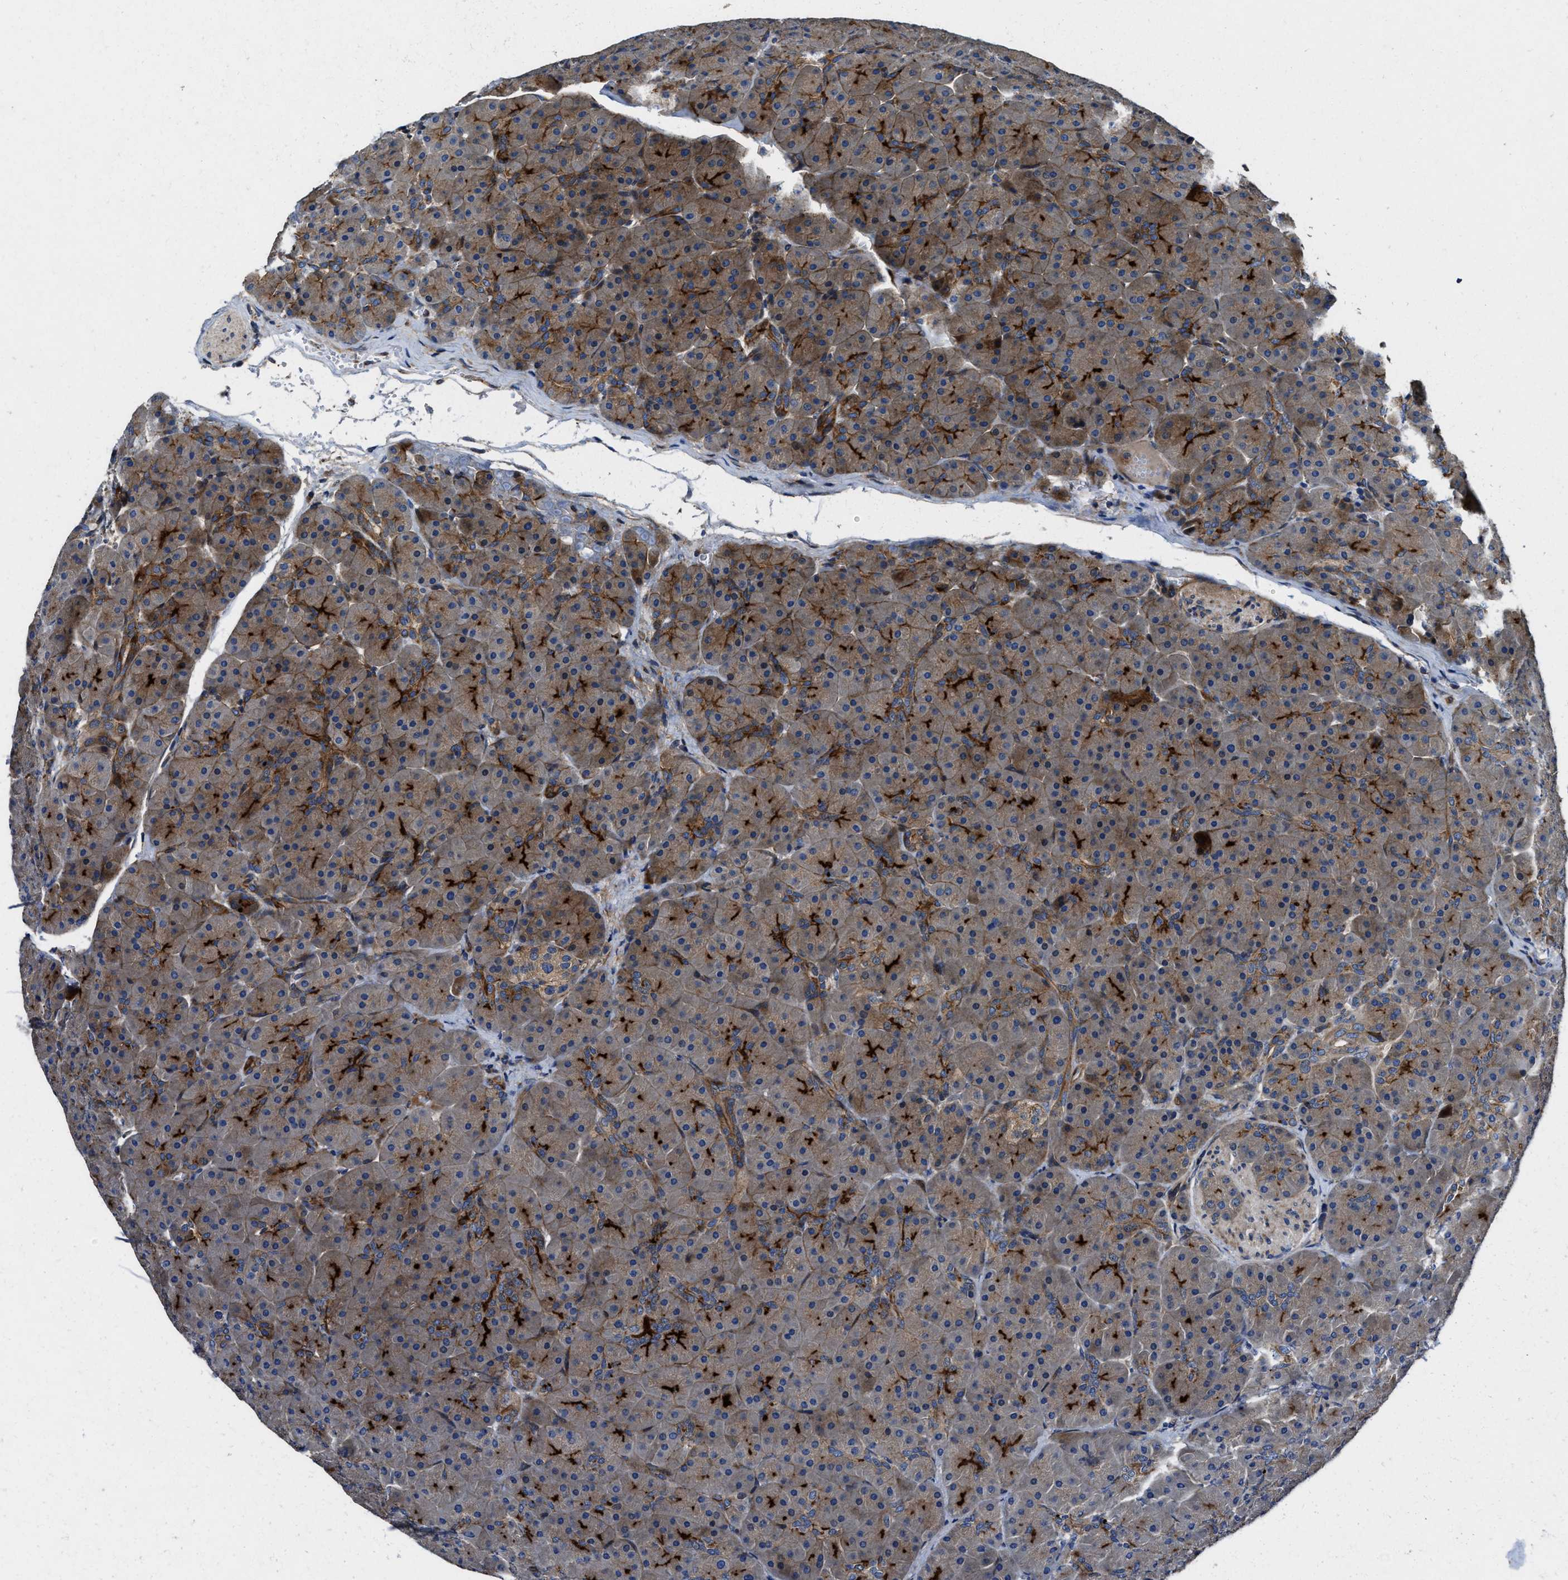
{"staining": {"intensity": "moderate", "quantity": ">75%", "location": "cytoplasmic/membranous"}, "tissue": "pancreas", "cell_type": "Exocrine glandular cells", "image_type": "normal", "snomed": [{"axis": "morphology", "description": "Normal tissue, NOS"}, {"axis": "topography", "description": "Pancreas"}], "caption": "Immunohistochemistry (IHC) photomicrograph of benign pancreas: human pancreas stained using IHC reveals medium levels of moderate protein expression localized specifically in the cytoplasmic/membranous of exocrine glandular cells, appearing as a cytoplasmic/membranous brown color.", "gene": "PTAR1", "patient": {"sex": "male", "age": 66}}